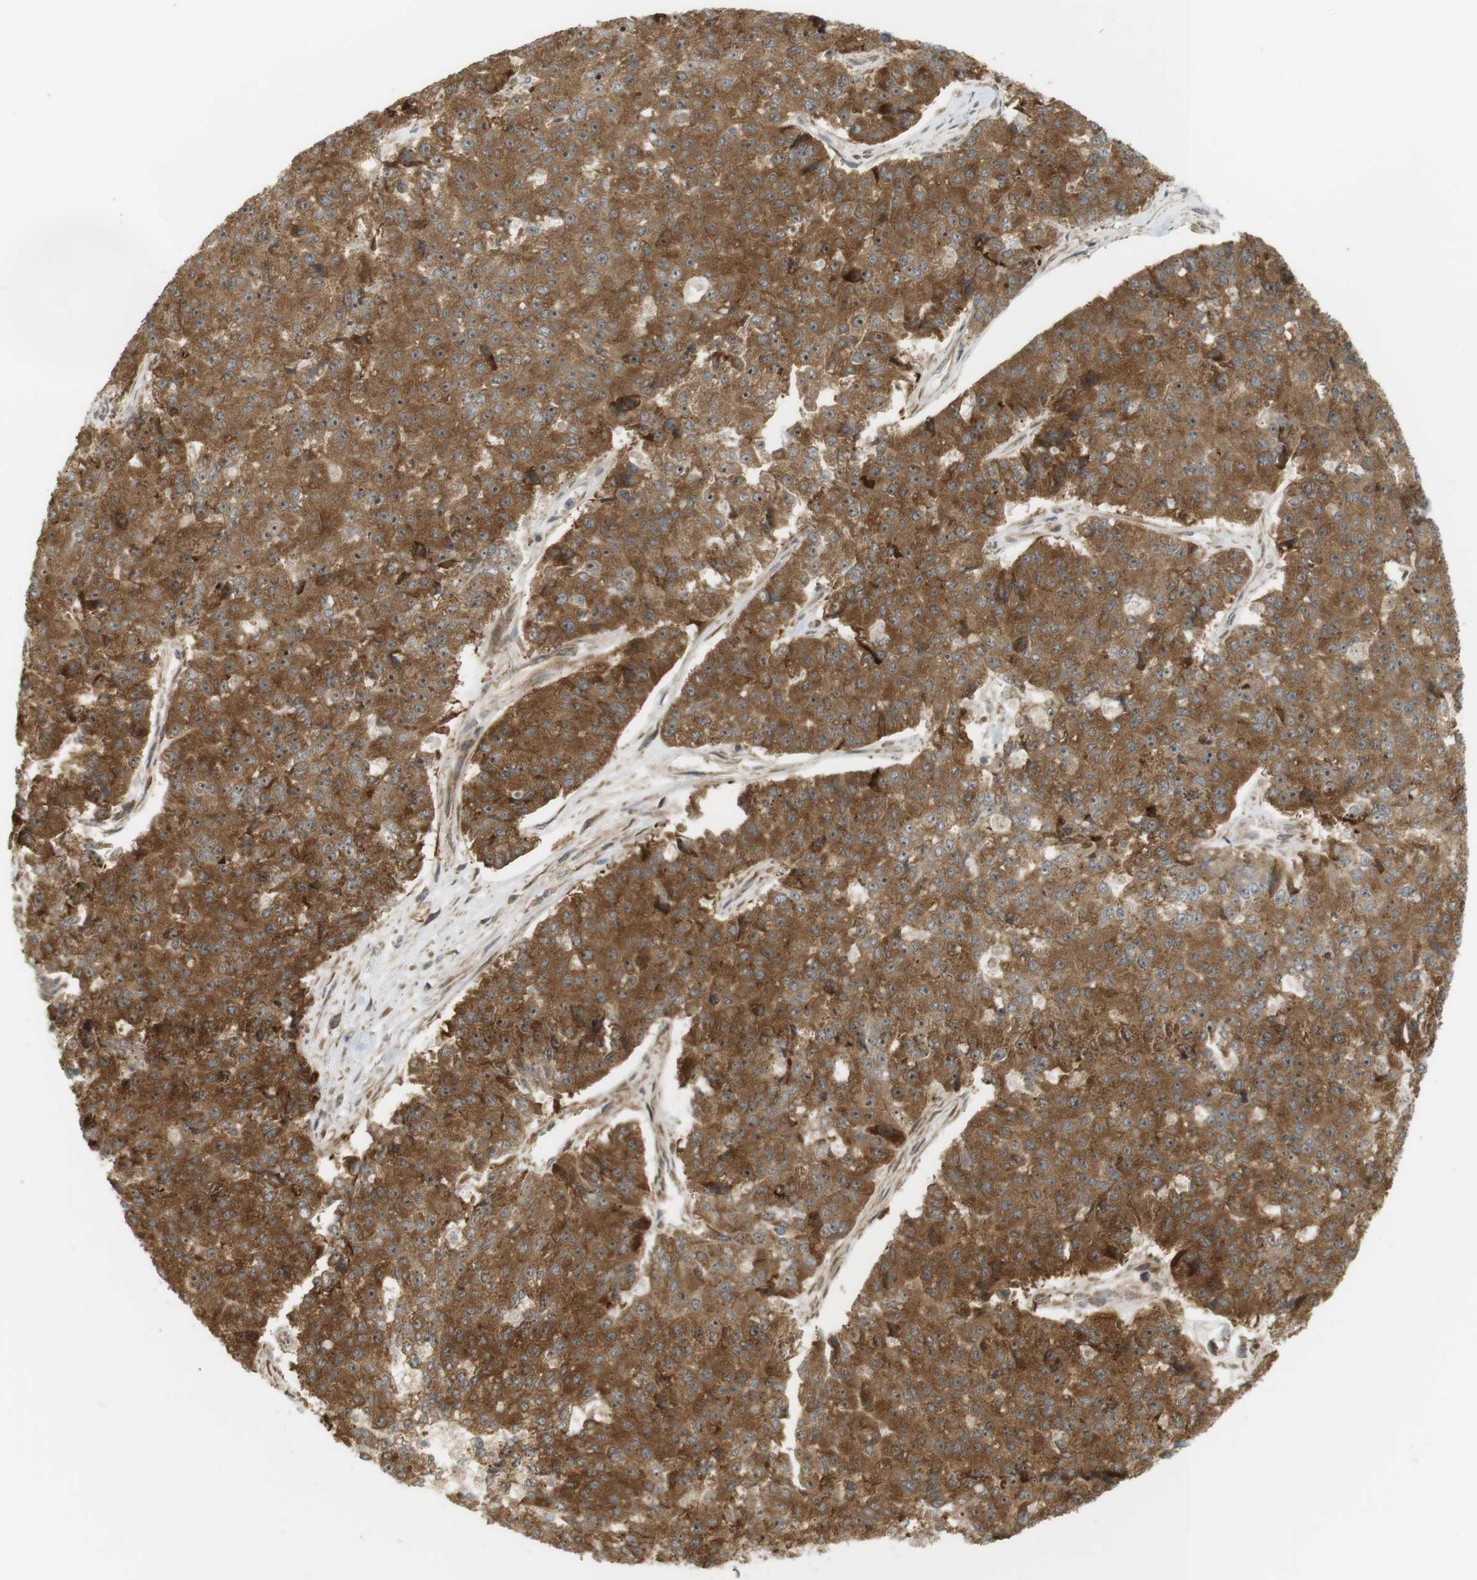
{"staining": {"intensity": "moderate", "quantity": ">75%", "location": "cytoplasmic/membranous,nuclear"}, "tissue": "pancreatic cancer", "cell_type": "Tumor cells", "image_type": "cancer", "snomed": [{"axis": "morphology", "description": "Adenocarcinoma, NOS"}, {"axis": "topography", "description": "Pancreas"}], "caption": "Immunohistochemical staining of human pancreatic cancer (adenocarcinoma) demonstrates moderate cytoplasmic/membranous and nuclear protein expression in about >75% of tumor cells.", "gene": "PA2G4", "patient": {"sex": "male", "age": 50}}